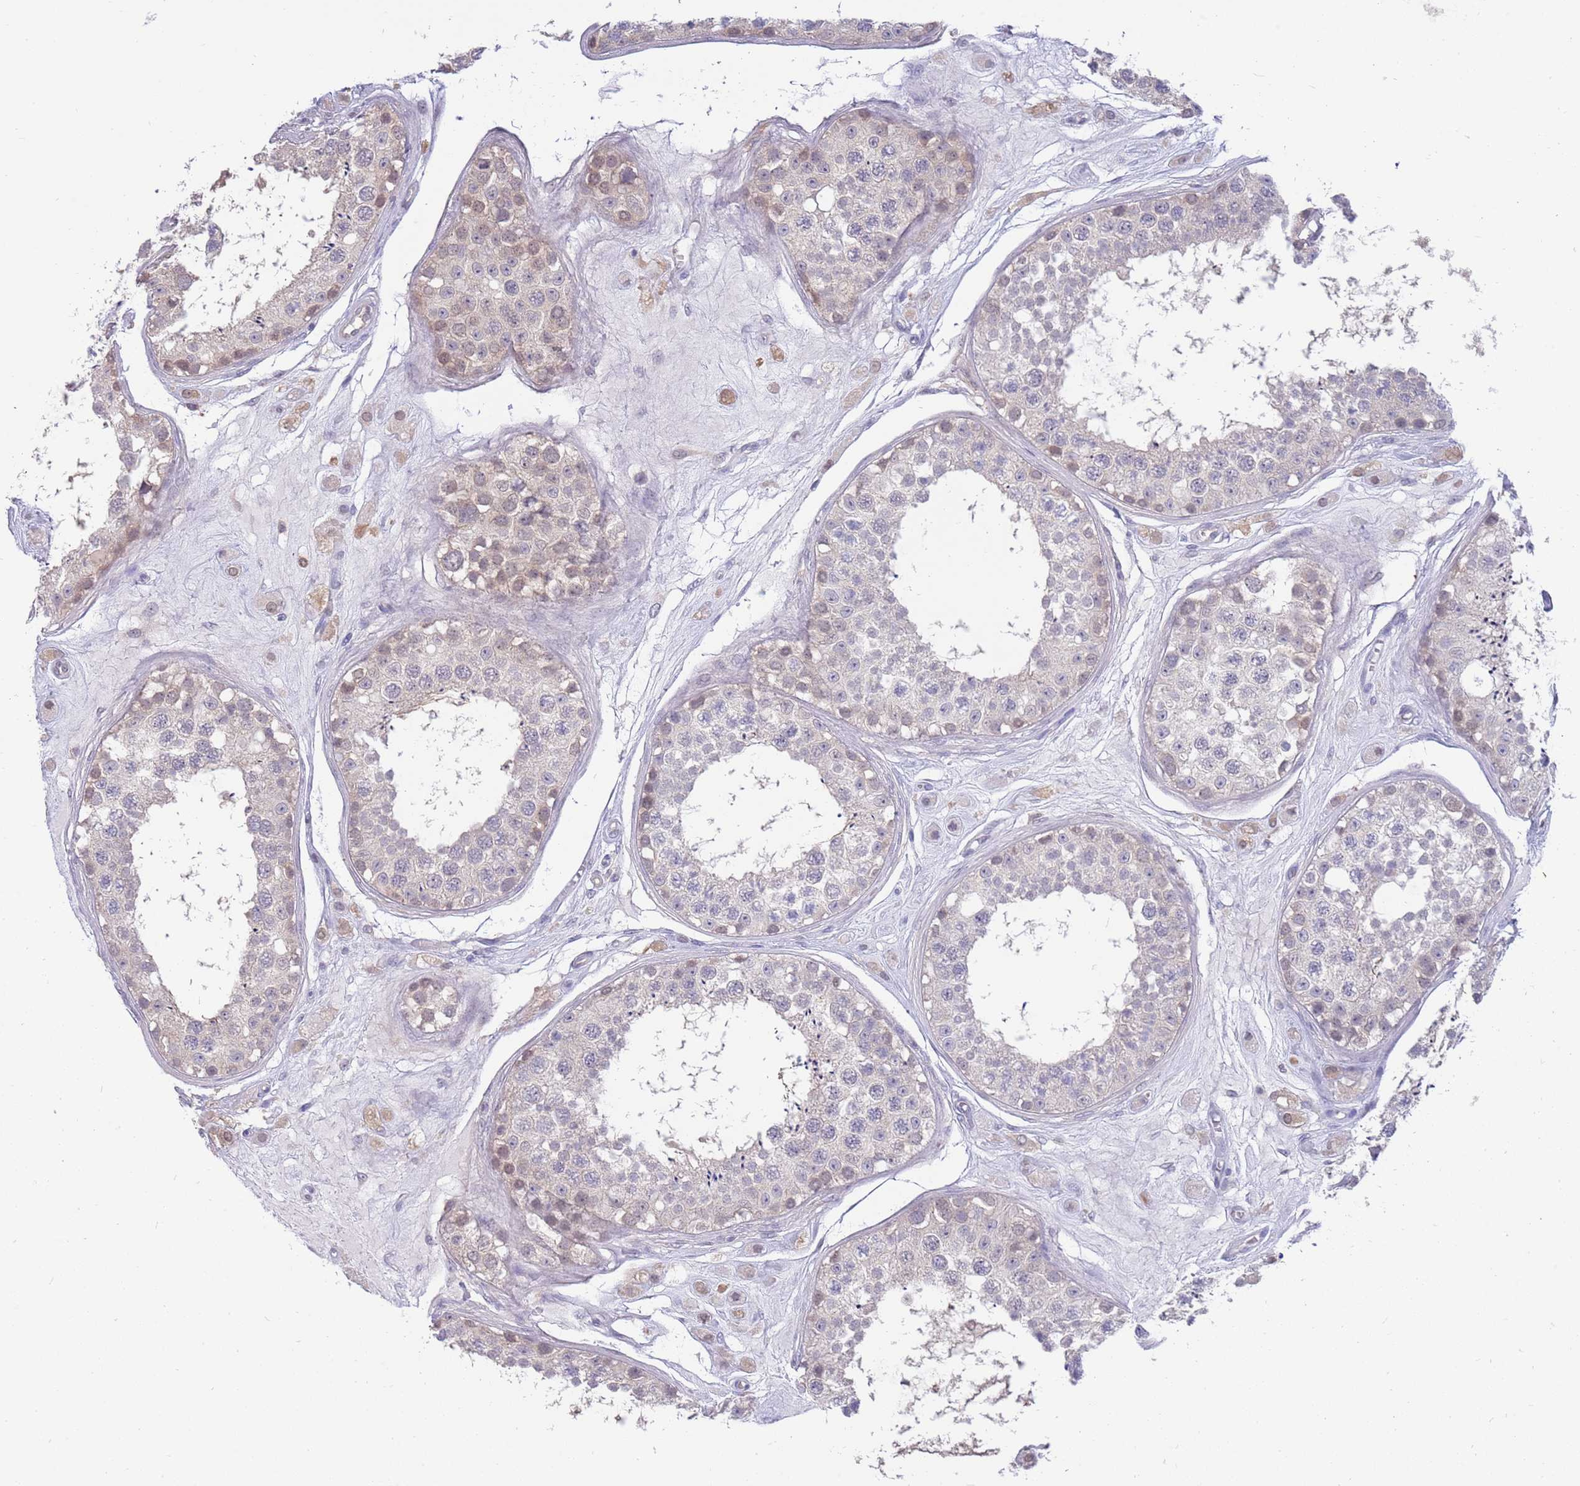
{"staining": {"intensity": "weak", "quantity": "<25%", "location": "cytoplasmic/membranous"}, "tissue": "testis", "cell_type": "Cells in seminiferous ducts", "image_type": "normal", "snomed": [{"axis": "morphology", "description": "Normal tissue, NOS"}, {"axis": "topography", "description": "Testis"}], "caption": "A micrograph of testis stained for a protein reveals no brown staining in cells in seminiferous ducts.", "gene": "AP5S1", "patient": {"sex": "male", "age": 25}}